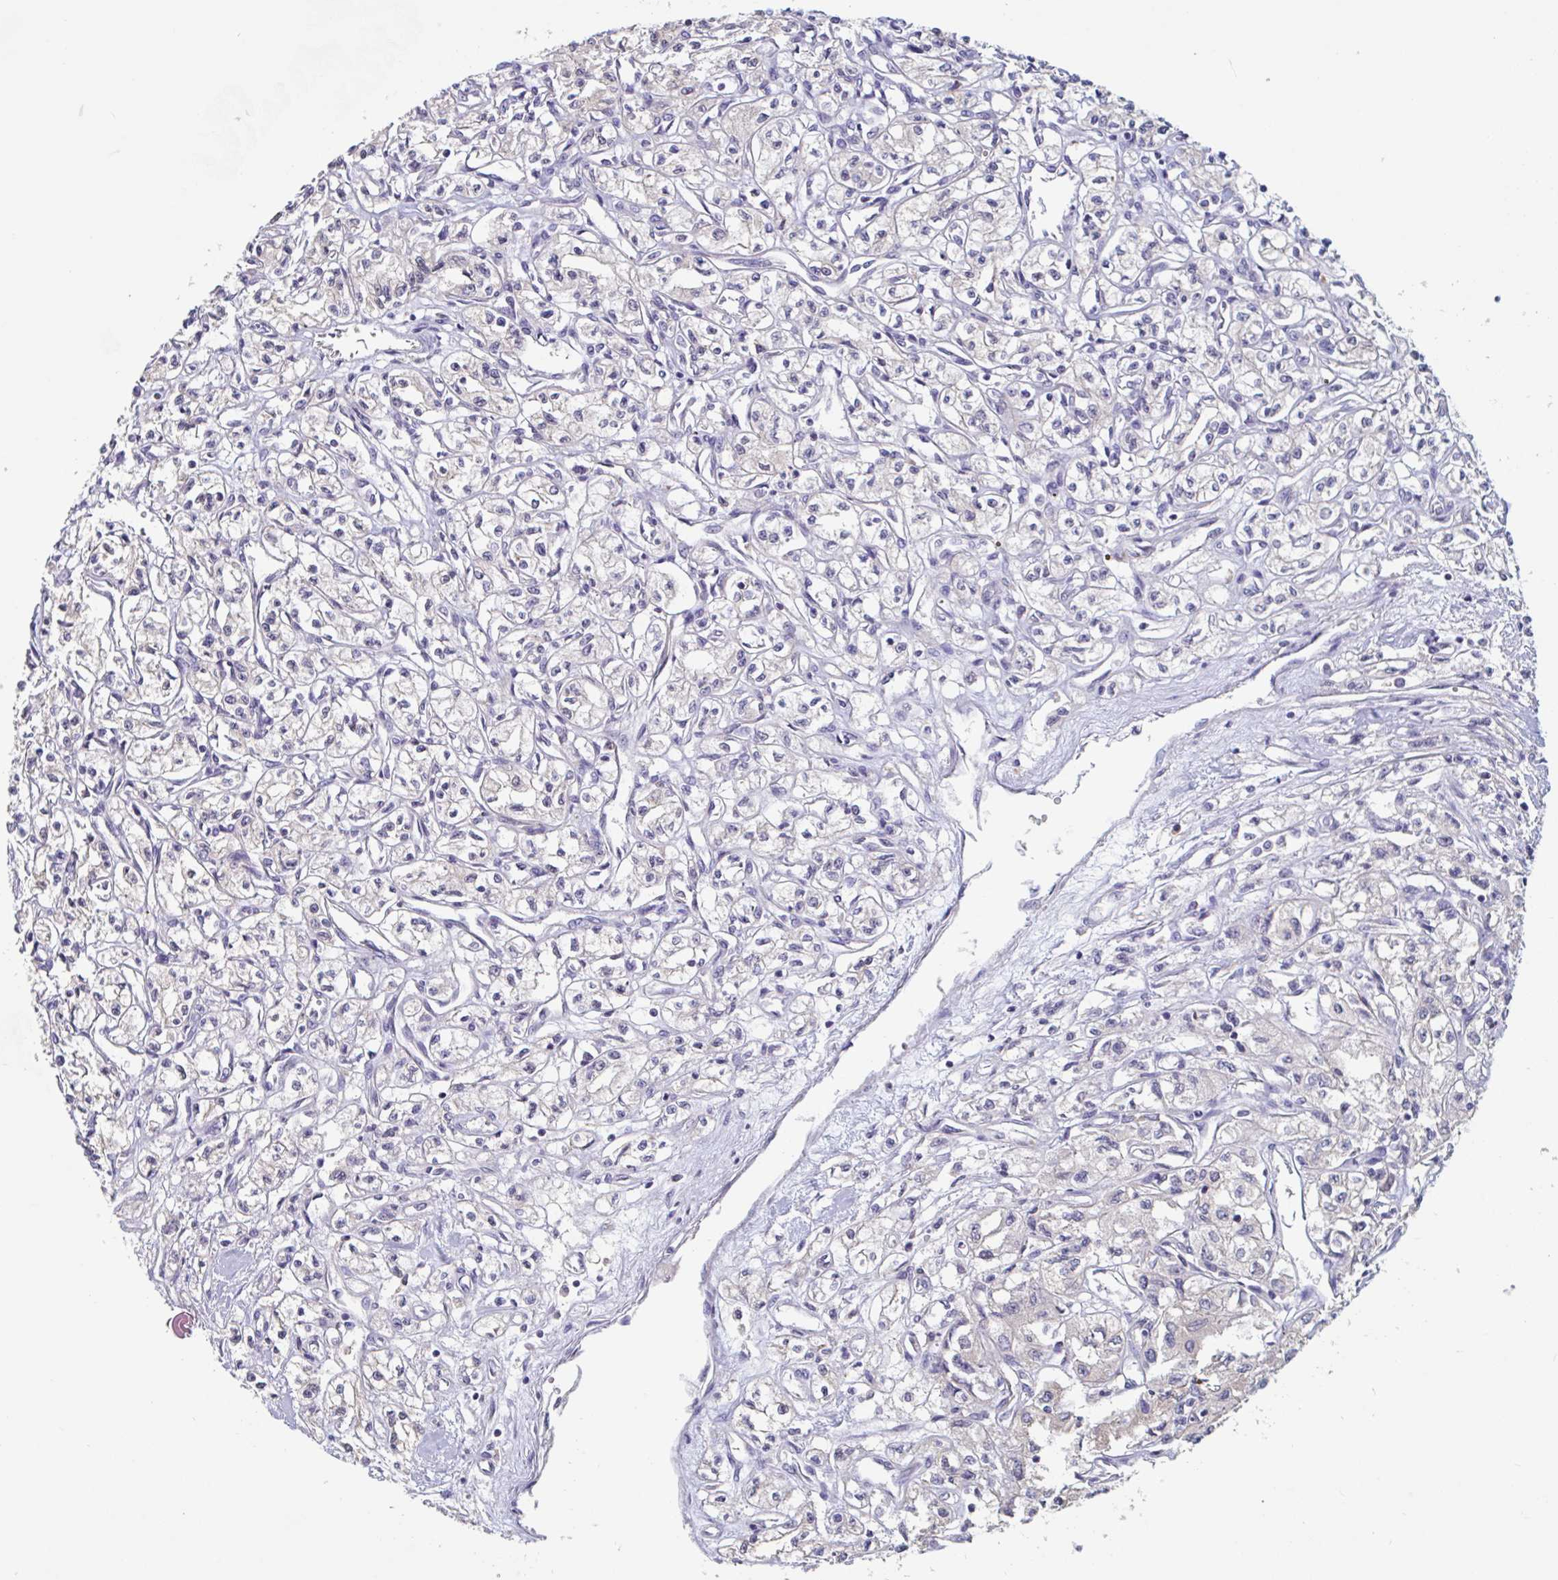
{"staining": {"intensity": "negative", "quantity": "none", "location": "none"}, "tissue": "renal cancer", "cell_type": "Tumor cells", "image_type": "cancer", "snomed": [{"axis": "morphology", "description": "Adenocarcinoma, NOS"}, {"axis": "topography", "description": "Kidney"}], "caption": "Histopathology image shows no significant protein positivity in tumor cells of adenocarcinoma (renal).", "gene": "SNX8", "patient": {"sex": "male", "age": 56}}